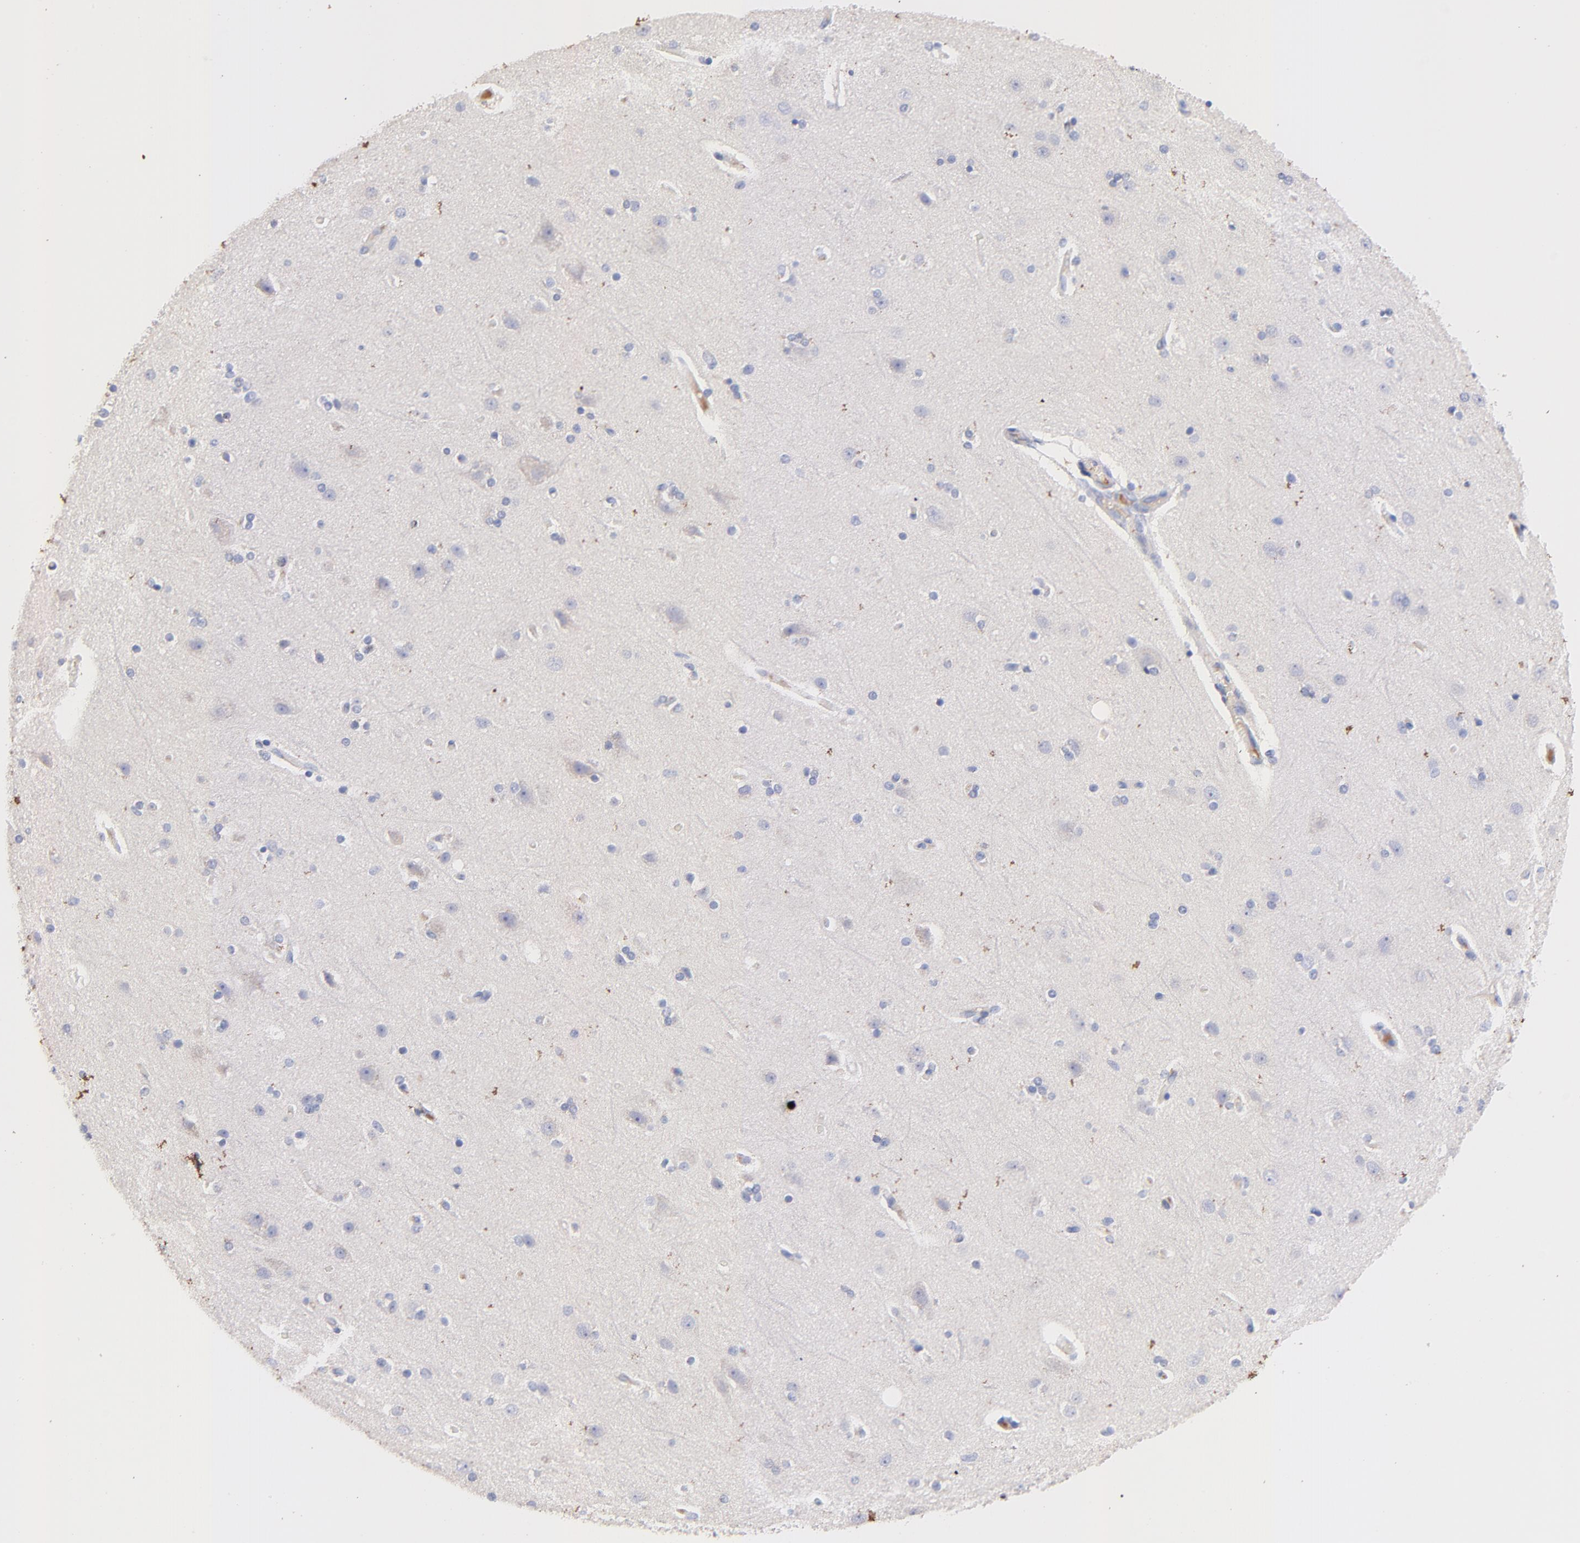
{"staining": {"intensity": "negative", "quantity": "none", "location": "none"}, "tissue": "cerebral cortex", "cell_type": "Endothelial cells", "image_type": "normal", "snomed": [{"axis": "morphology", "description": "Normal tissue, NOS"}, {"axis": "topography", "description": "Cerebral cortex"}], "caption": "IHC of normal human cerebral cortex reveals no expression in endothelial cells. (DAB immunohistochemistry with hematoxylin counter stain).", "gene": "IGLV7", "patient": {"sex": "female", "age": 54}}